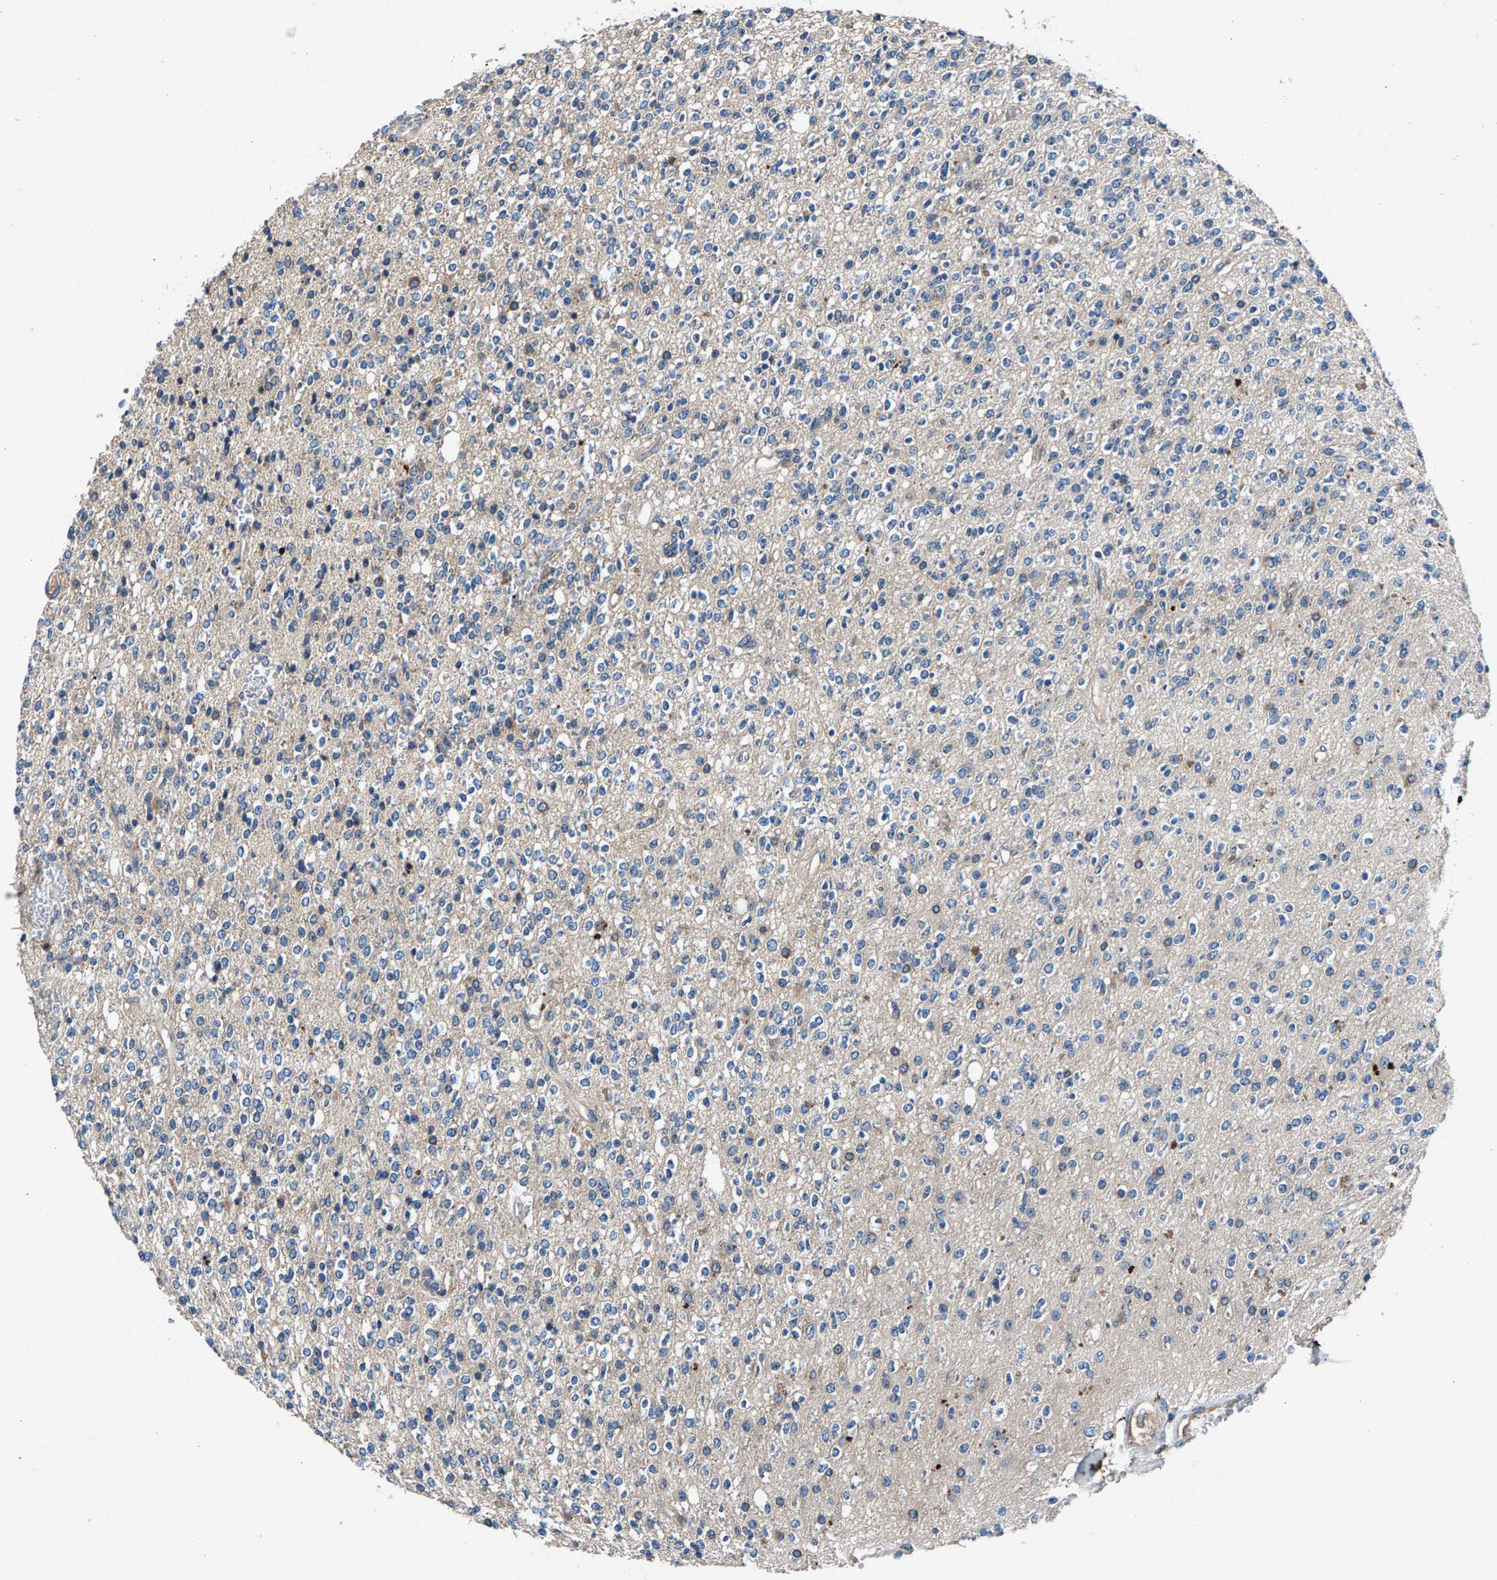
{"staining": {"intensity": "negative", "quantity": "none", "location": "none"}, "tissue": "glioma", "cell_type": "Tumor cells", "image_type": "cancer", "snomed": [{"axis": "morphology", "description": "Glioma, malignant, High grade"}, {"axis": "topography", "description": "Brain"}], "caption": "This image is of glioma stained with immunohistochemistry (IHC) to label a protein in brown with the nuclei are counter-stained blue. There is no staining in tumor cells.", "gene": "PRXL2C", "patient": {"sex": "male", "age": 34}}